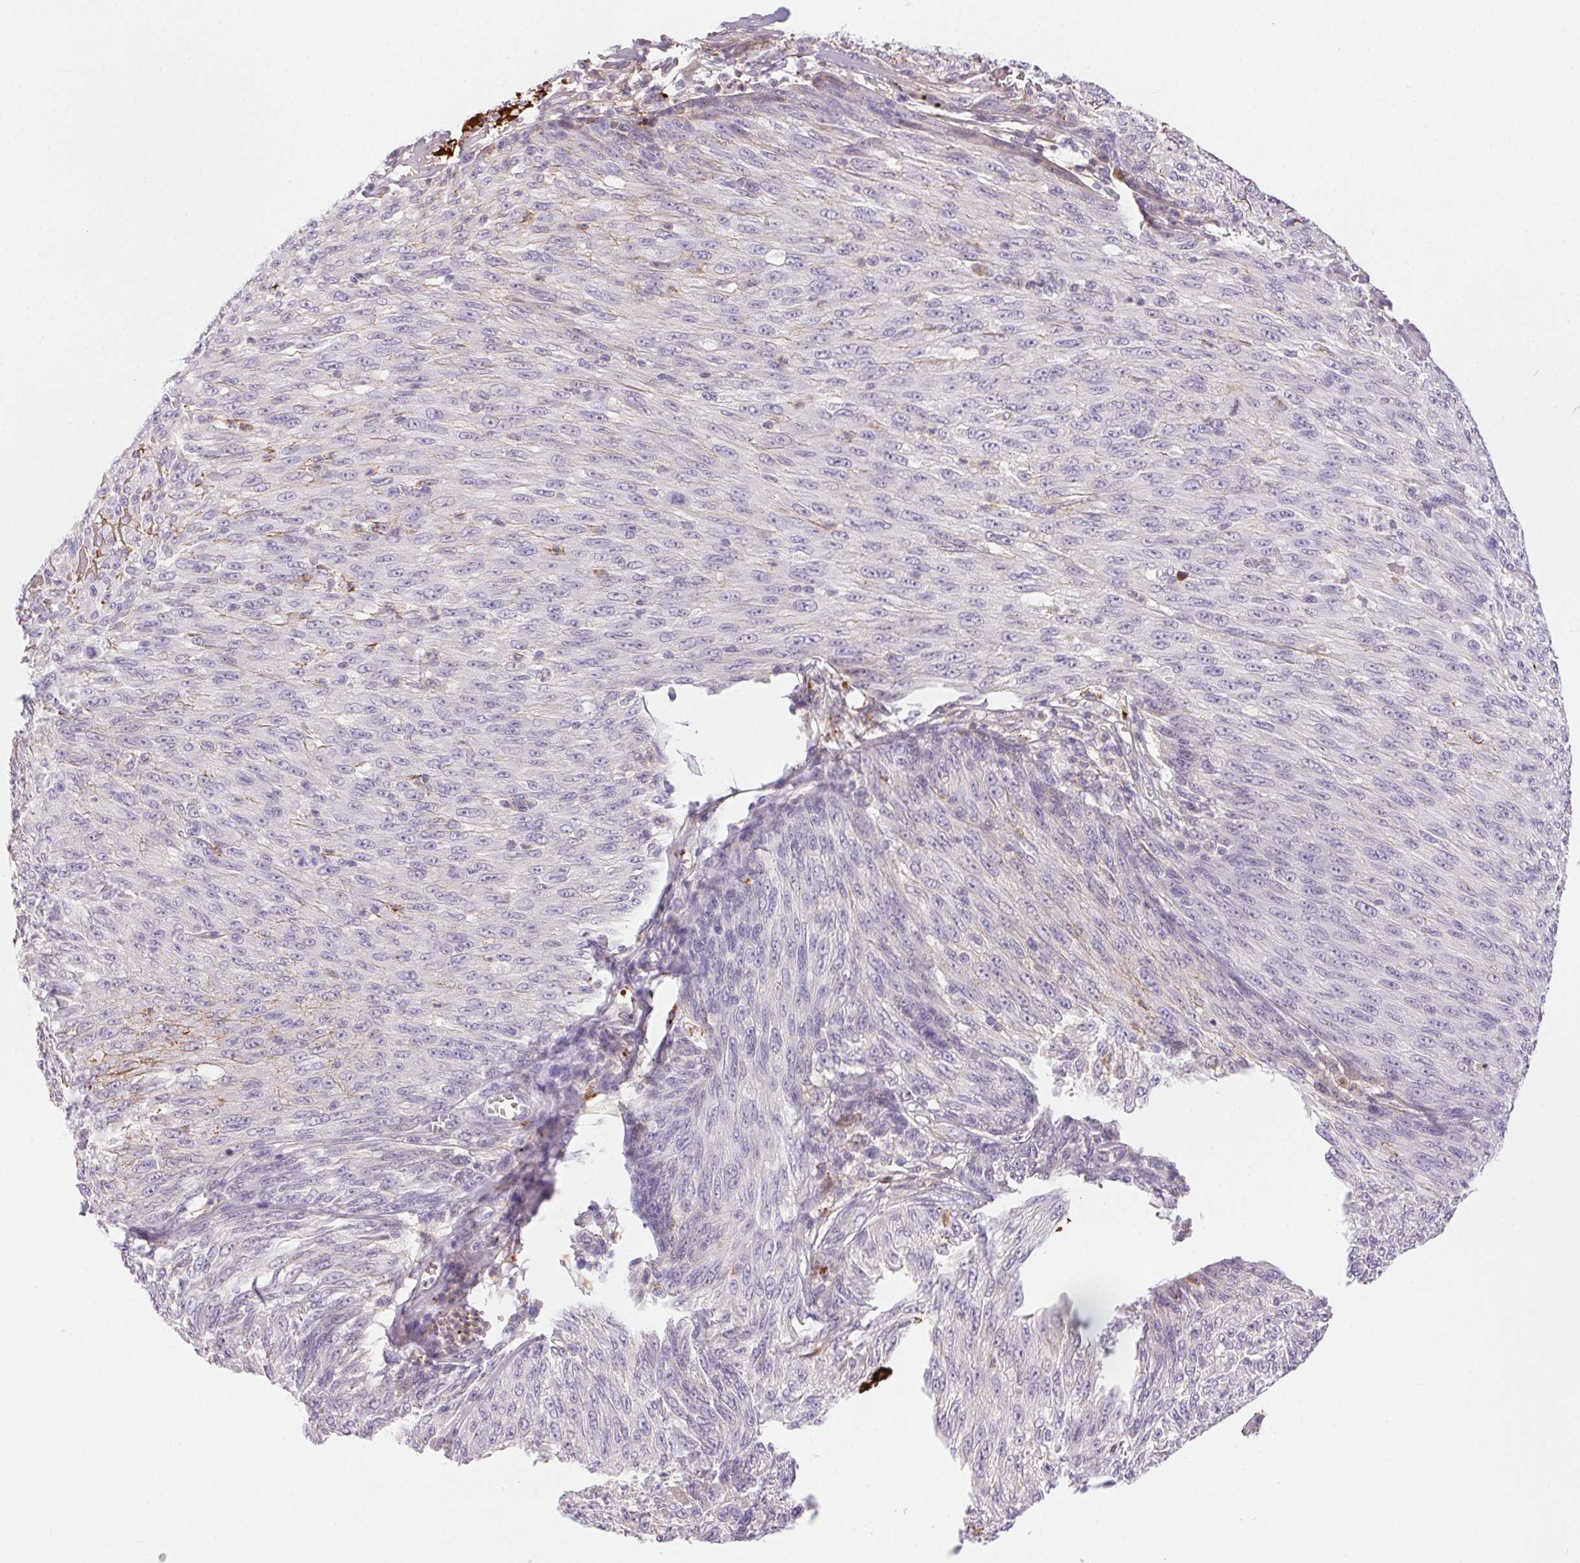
{"staining": {"intensity": "negative", "quantity": "none", "location": "none"}, "tissue": "melanoma", "cell_type": "Tumor cells", "image_type": "cancer", "snomed": [{"axis": "morphology", "description": "Malignant melanoma, NOS"}, {"axis": "topography", "description": "Skin"}], "caption": "Tumor cells show no significant expression in melanoma.", "gene": "FGA", "patient": {"sex": "male", "age": 85}}